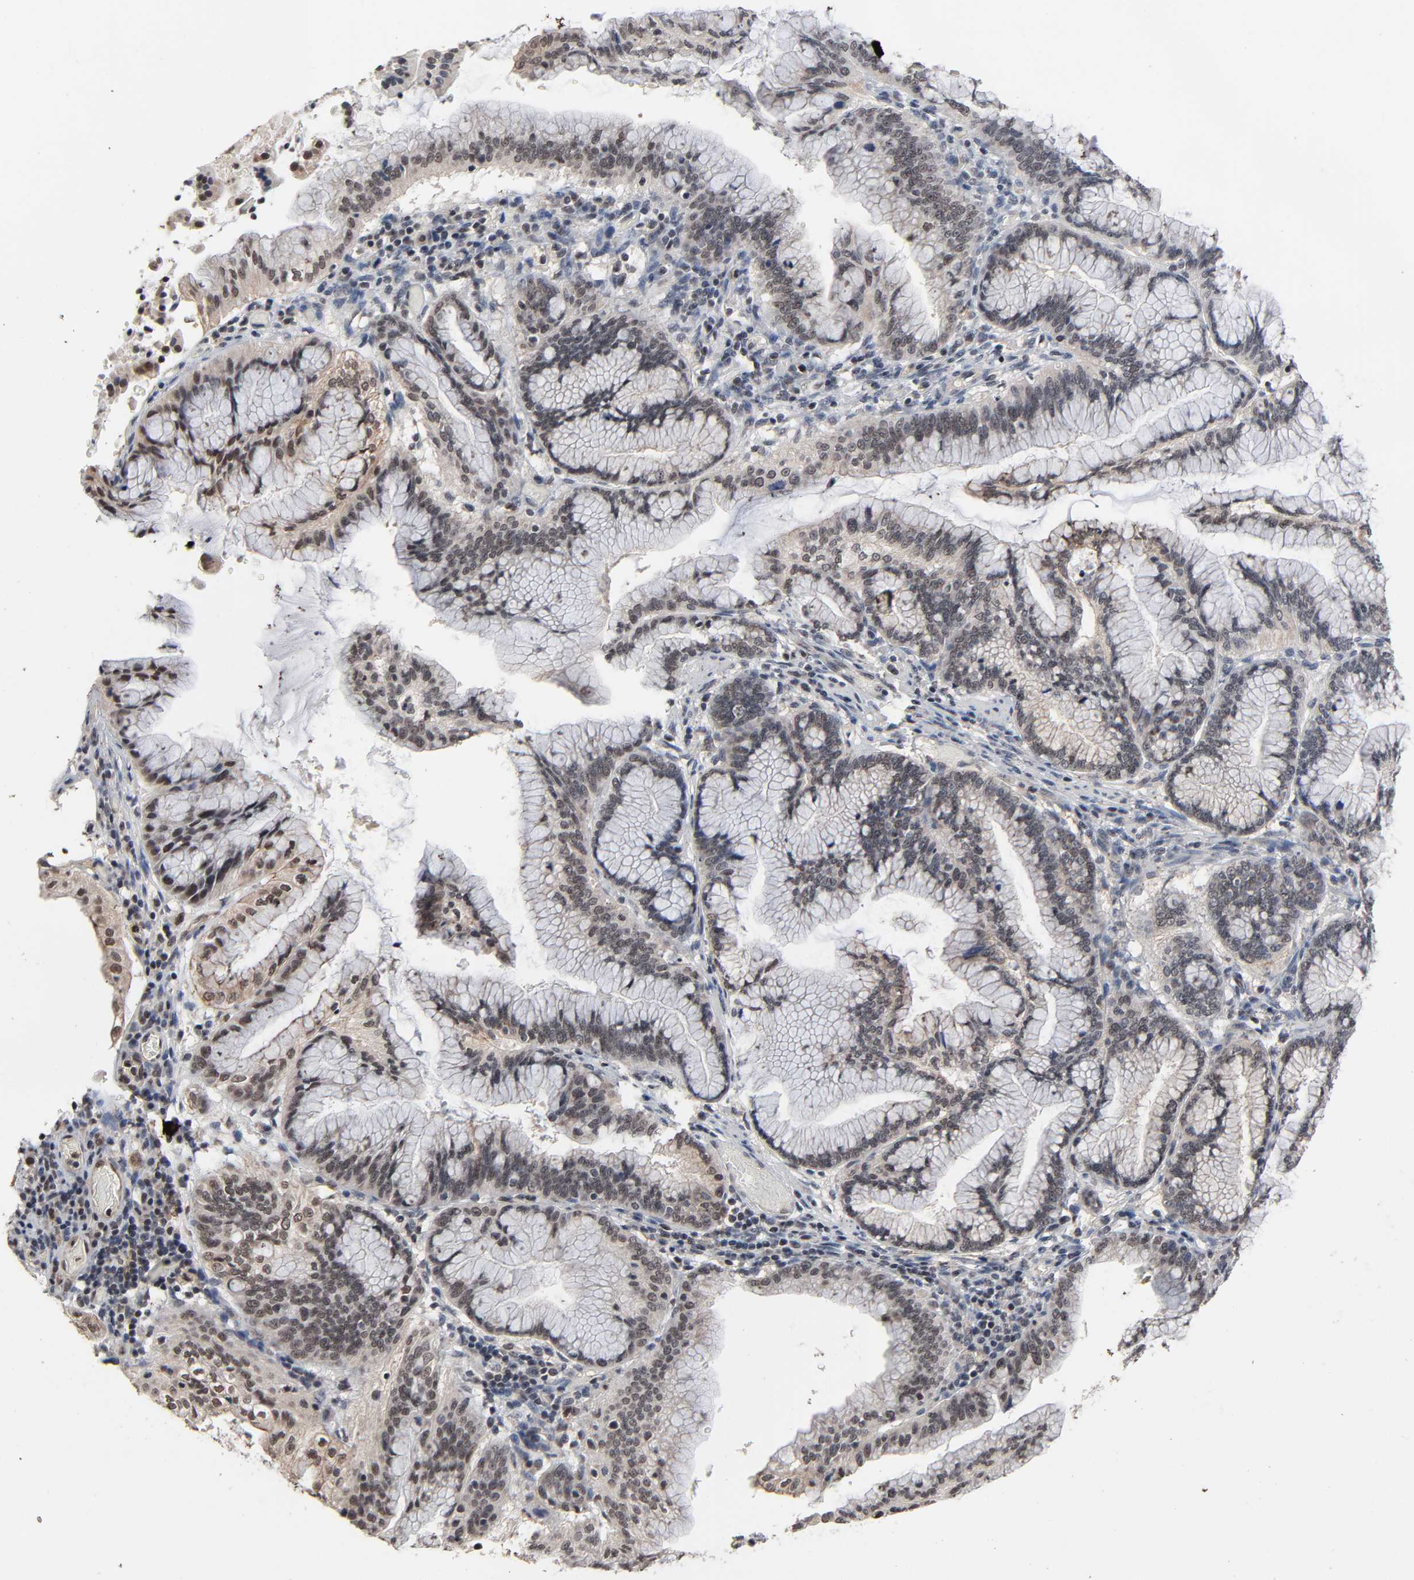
{"staining": {"intensity": "weak", "quantity": "<25%", "location": "cytoplasmic/membranous"}, "tissue": "pancreatic cancer", "cell_type": "Tumor cells", "image_type": "cancer", "snomed": [{"axis": "morphology", "description": "Adenocarcinoma, NOS"}, {"axis": "topography", "description": "Pancreas"}], "caption": "The photomicrograph displays no significant expression in tumor cells of pancreatic cancer (adenocarcinoma). (DAB (3,3'-diaminobenzidine) immunohistochemistry (IHC) visualized using brightfield microscopy, high magnification).", "gene": "ZNF419", "patient": {"sex": "female", "age": 64}}